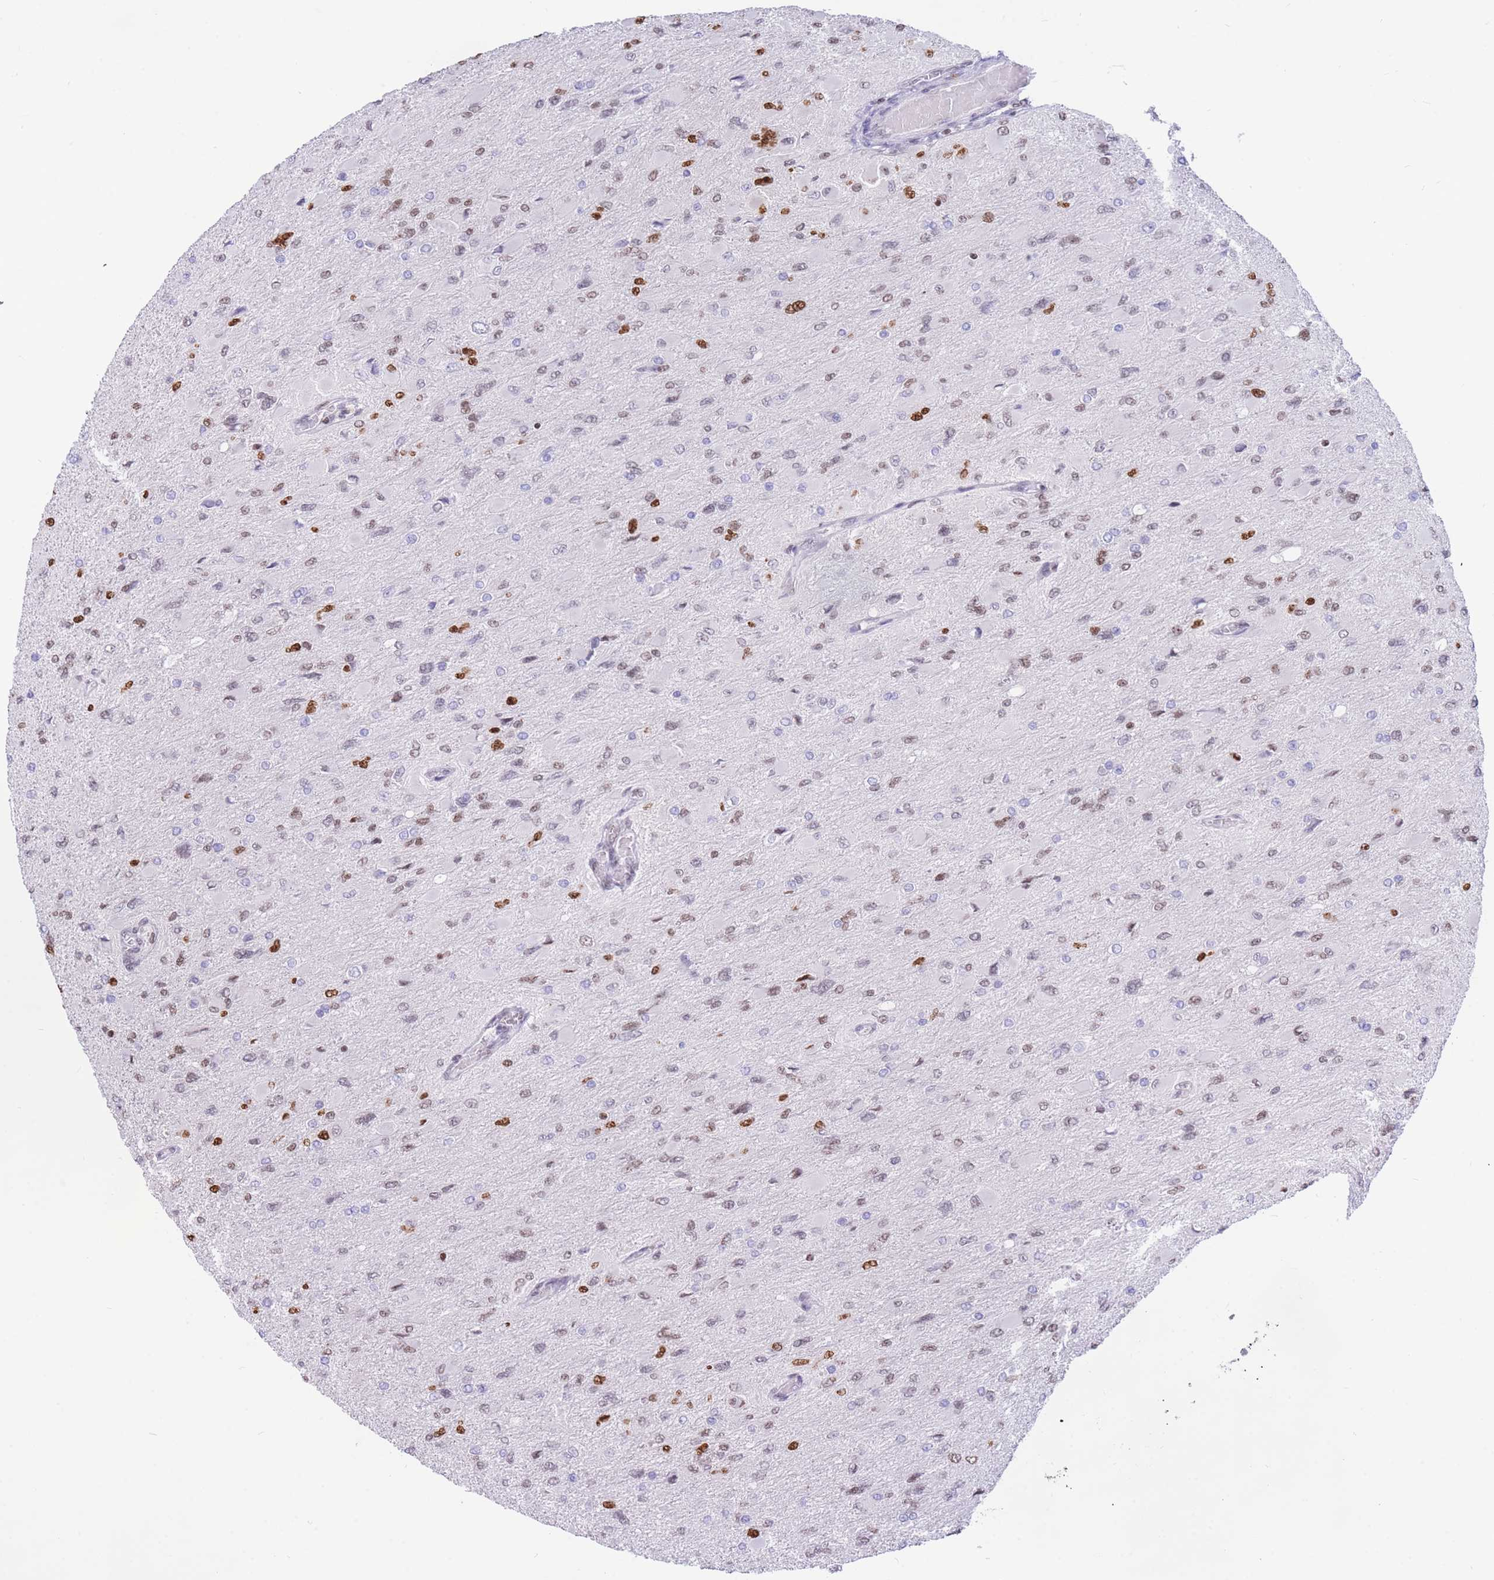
{"staining": {"intensity": "moderate", "quantity": "<25%", "location": "nuclear"}, "tissue": "glioma", "cell_type": "Tumor cells", "image_type": "cancer", "snomed": [{"axis": "morphology", "description": "Glioma, malignant, High grade"}, {"axis": "topography", "description": "Cerebral cortex"}], "caption": "Brown immunohistochemical staining in human glioma reveals moderate nuclear positivity in approximately <25% of tumor cells. Using DAB (brown) and hematoxylin (blue) stains, captured at high magnification using brightfield microscopy.", "gene": "HMGN1", "patient": {"sex": "female", "age": 36}}